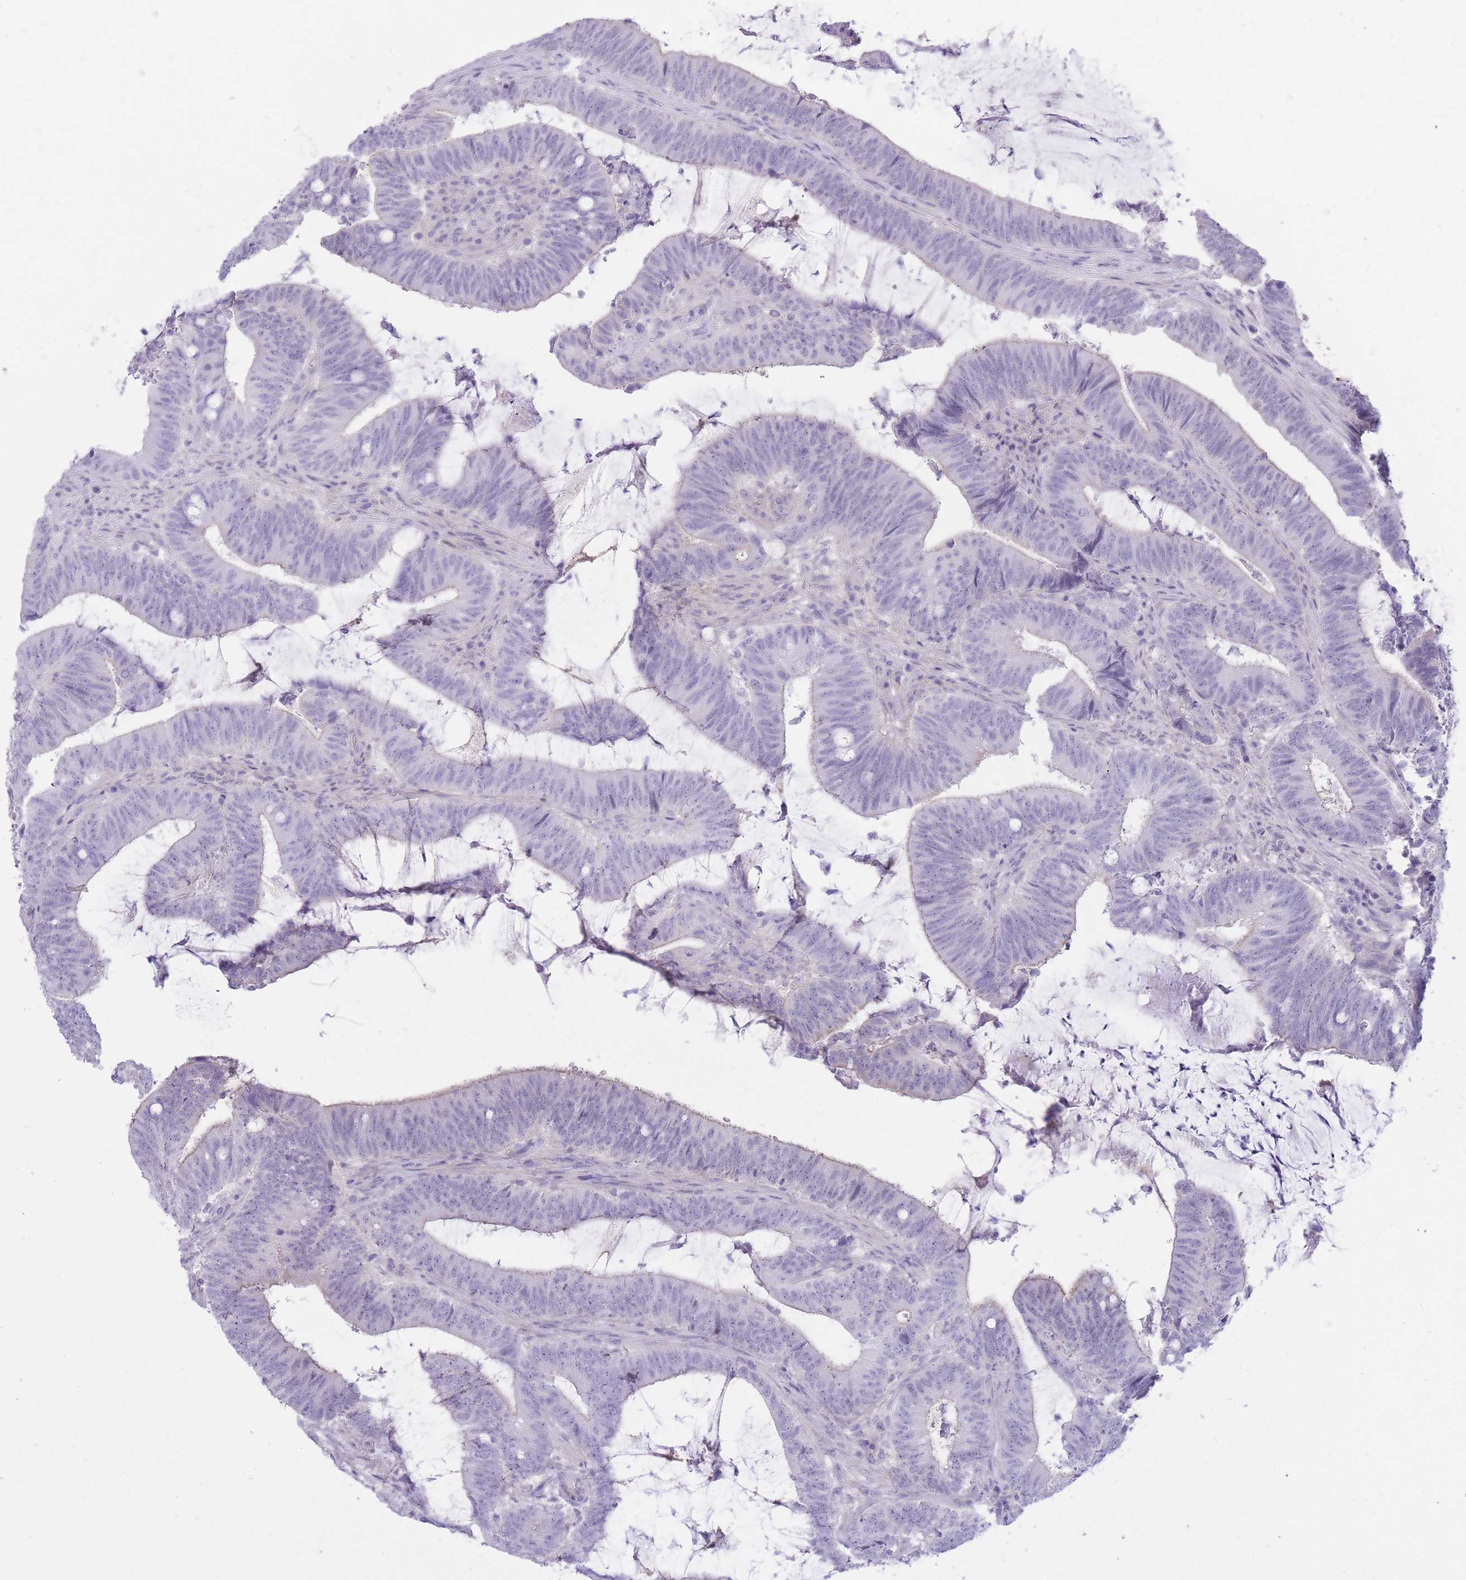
{"staining": {"intensity": "negative", "quantity": "none", "location": "none"}, "tissue": "colorectal cancer", "cell_type": "Tumor cells", "image_type": "cancer", "snomed": [{"axis": "morphology", "description": "Adenocarcinoma, NOS"}, {"axis": "topography", "description": "Colon"}], "caption": "Protein analysis of adenocarcinoma (colorectal) displays no significant positivity in tumor cells.", "gene": "OR11H12", "patient": {"sex": "female", "age": 43}}